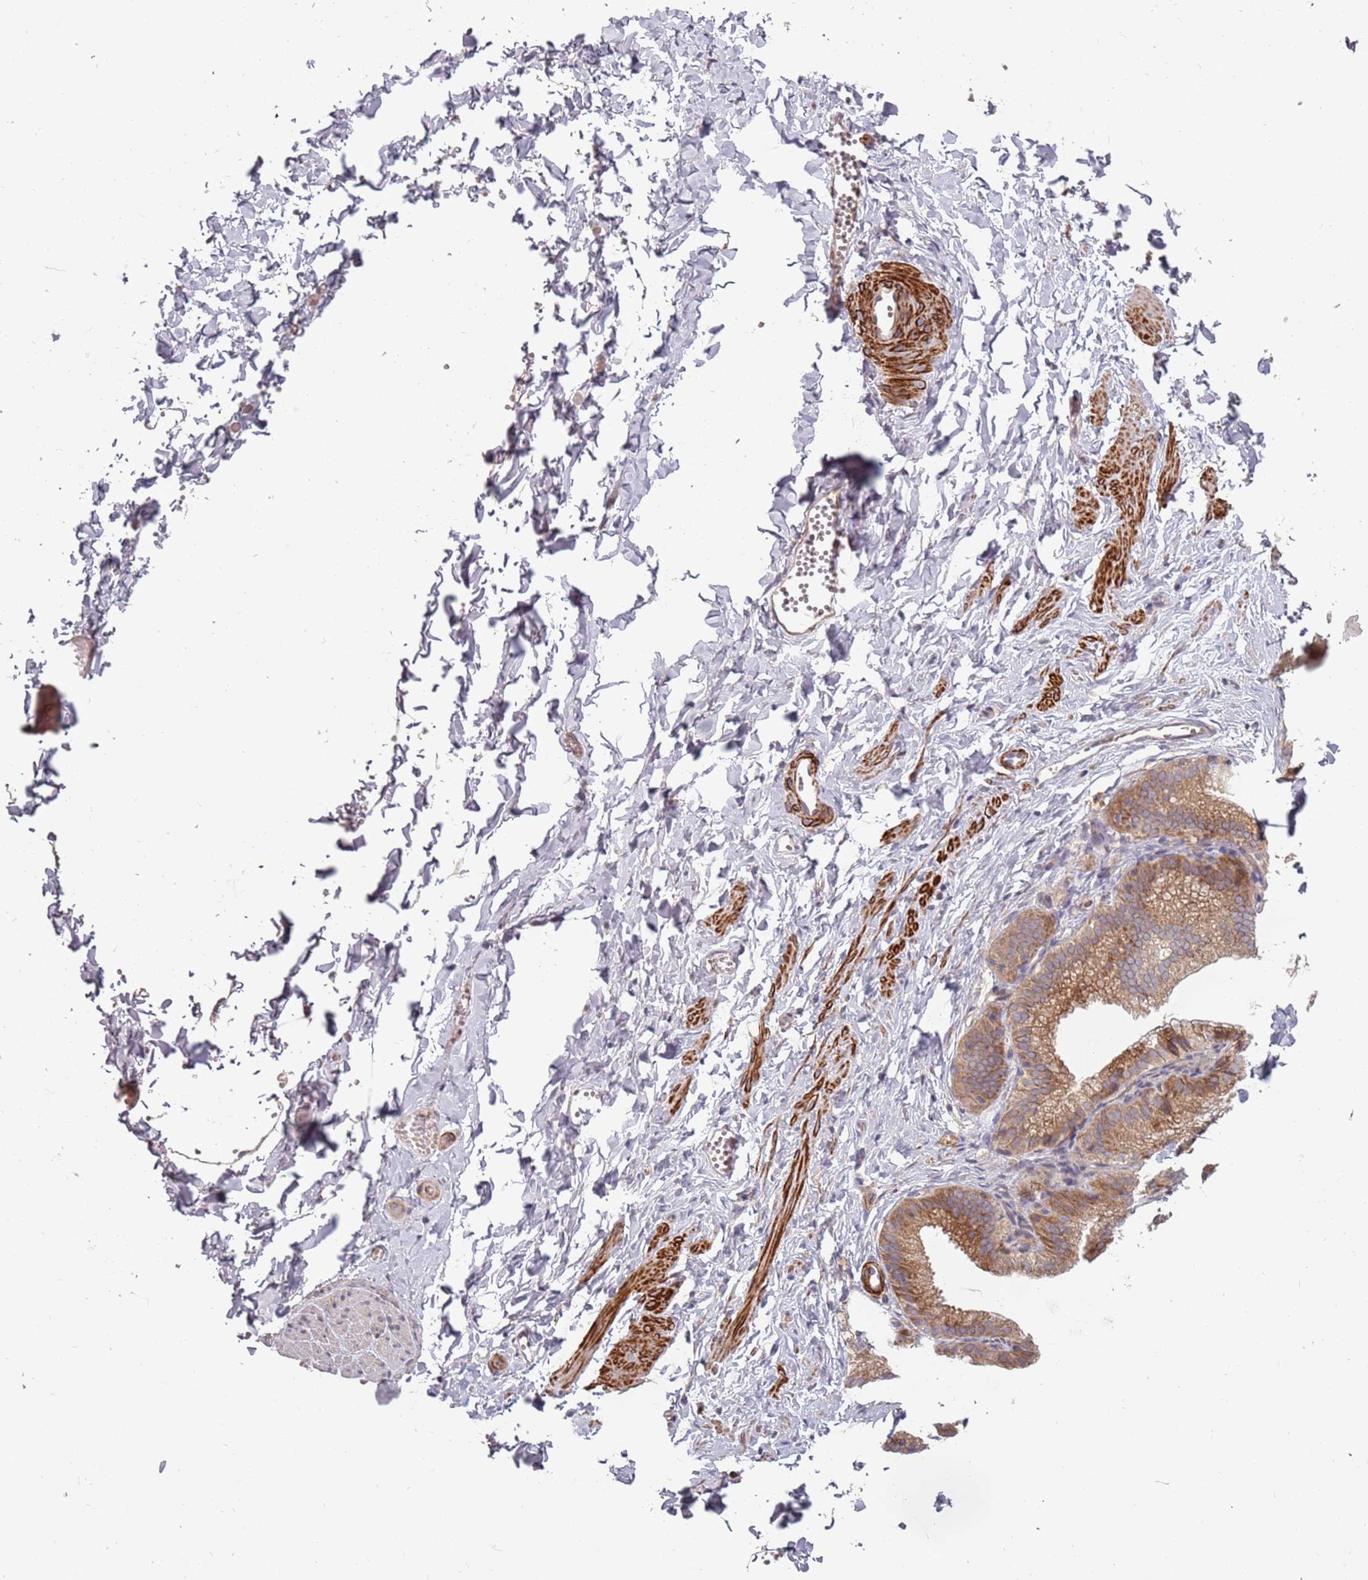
{"staining": {"intensity": "negative", "quantity": "none", "location": "none"}, "tissue": "adipose tissue", "cell_type": "Adipocytes", "image_type": "normal", "snomed": [{"axis": "morphology", "description": "Normal tissue, NOS"}, {"axis": "topography", "description": "Gallbladder"}, {"axis": "topography", "description": "Peripheral nerve tissue"}], "caption": "This is an immunohistochemistry image of normal human adipose tissue. There is no staining in adipocytes.", "gene": "PLD6", "patient": {"sex": "male", "age": 38}}